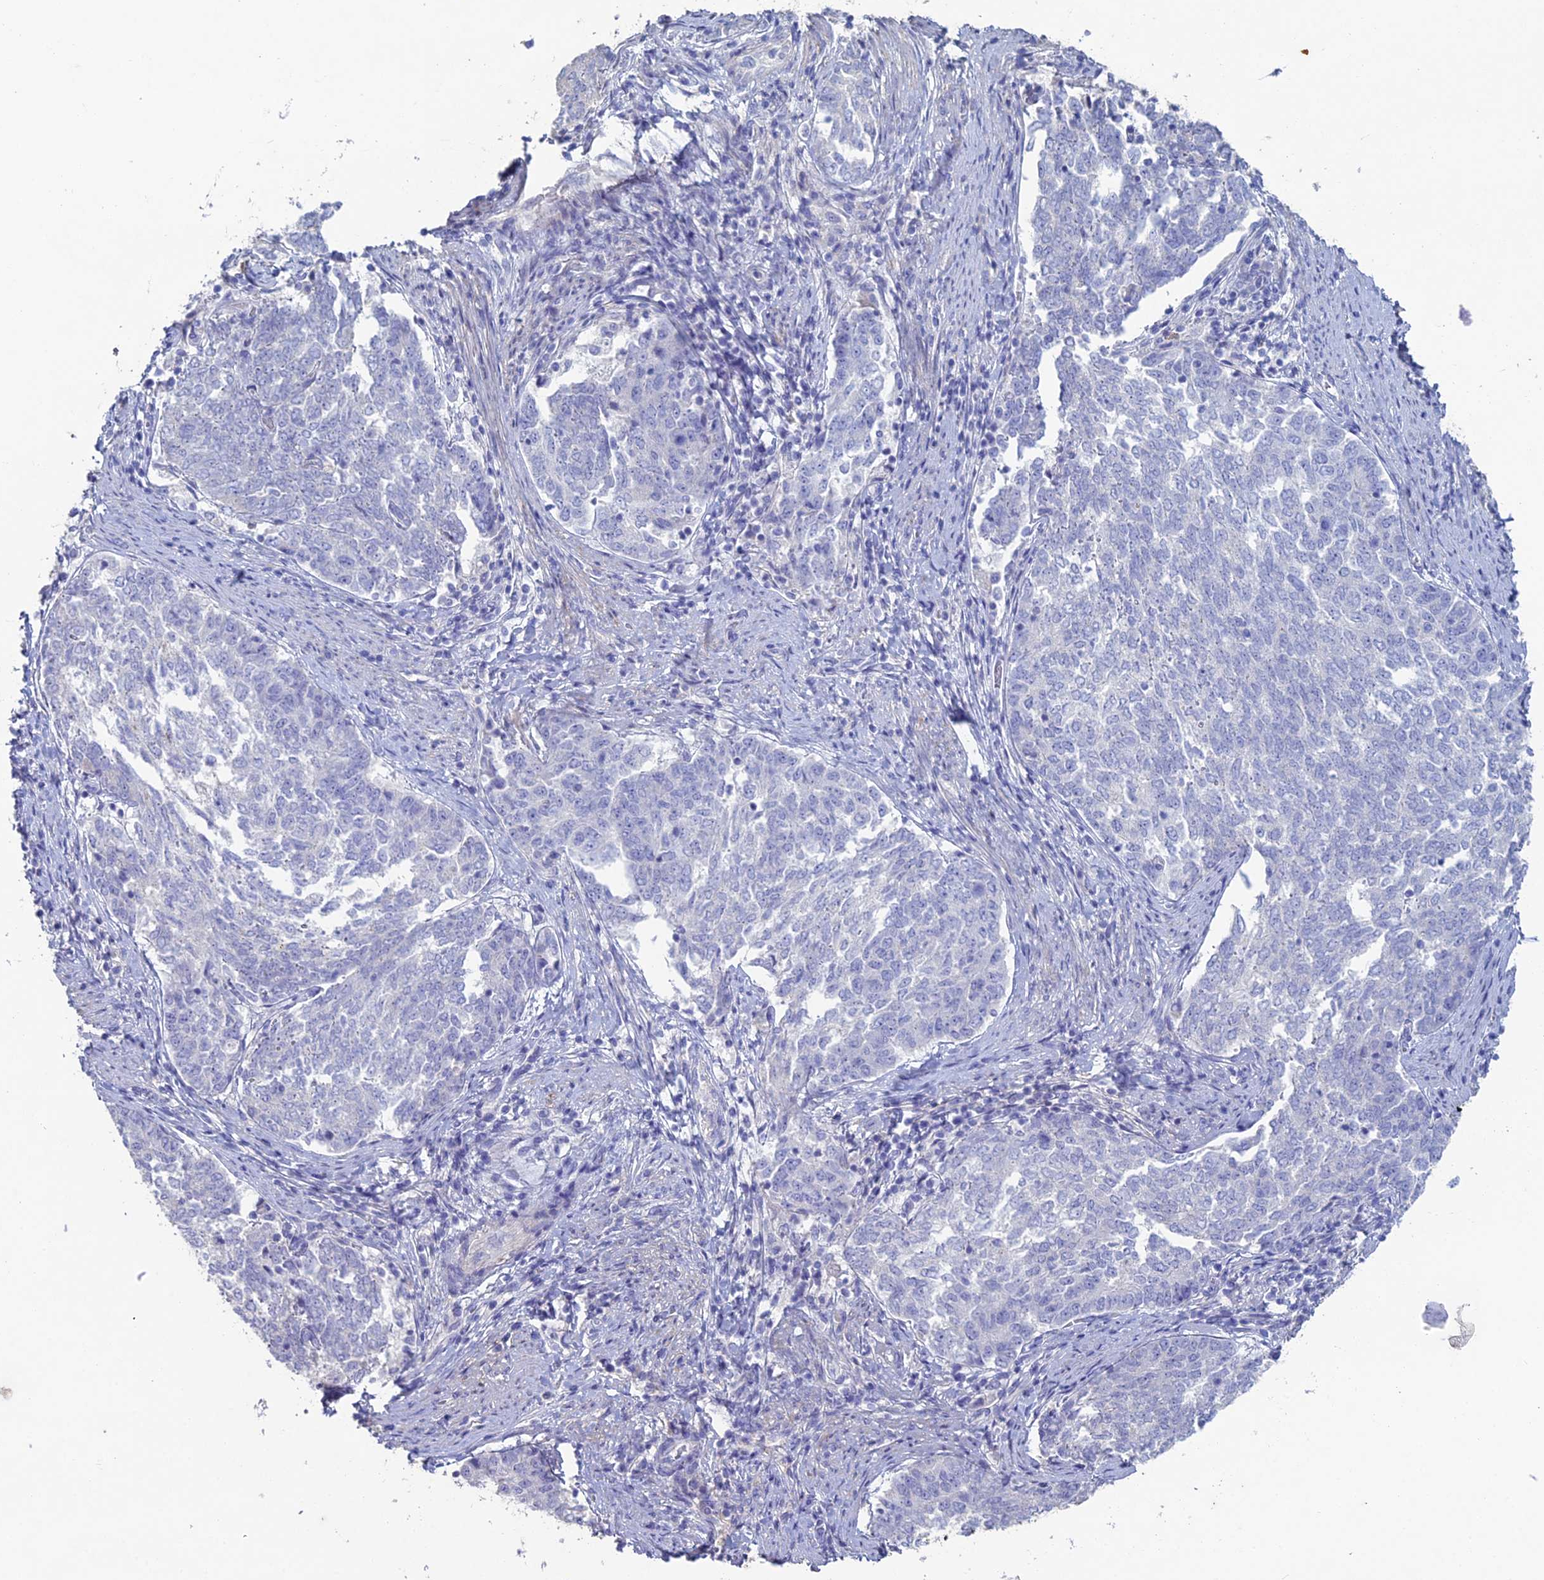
{"staining": {"intensity": "negative", "quantity": "none", "location": "none"}, "tissue": "endometrial cancer", "cell_type": "Tumor cells", "image_type": "cancer", "snomed": [{"axis": "morphology", "description": "Adenocarcinoma, NOS"}, {"axis": "topography", "description": "Endometrium"}], "caption": "The immunohistochemistry micrograph has no significant expression in tumor cells of adenocarcinoma (endometrial) tissue.", "gene": "NCAM1", "patient": {"sex": "female", "age": 80}}